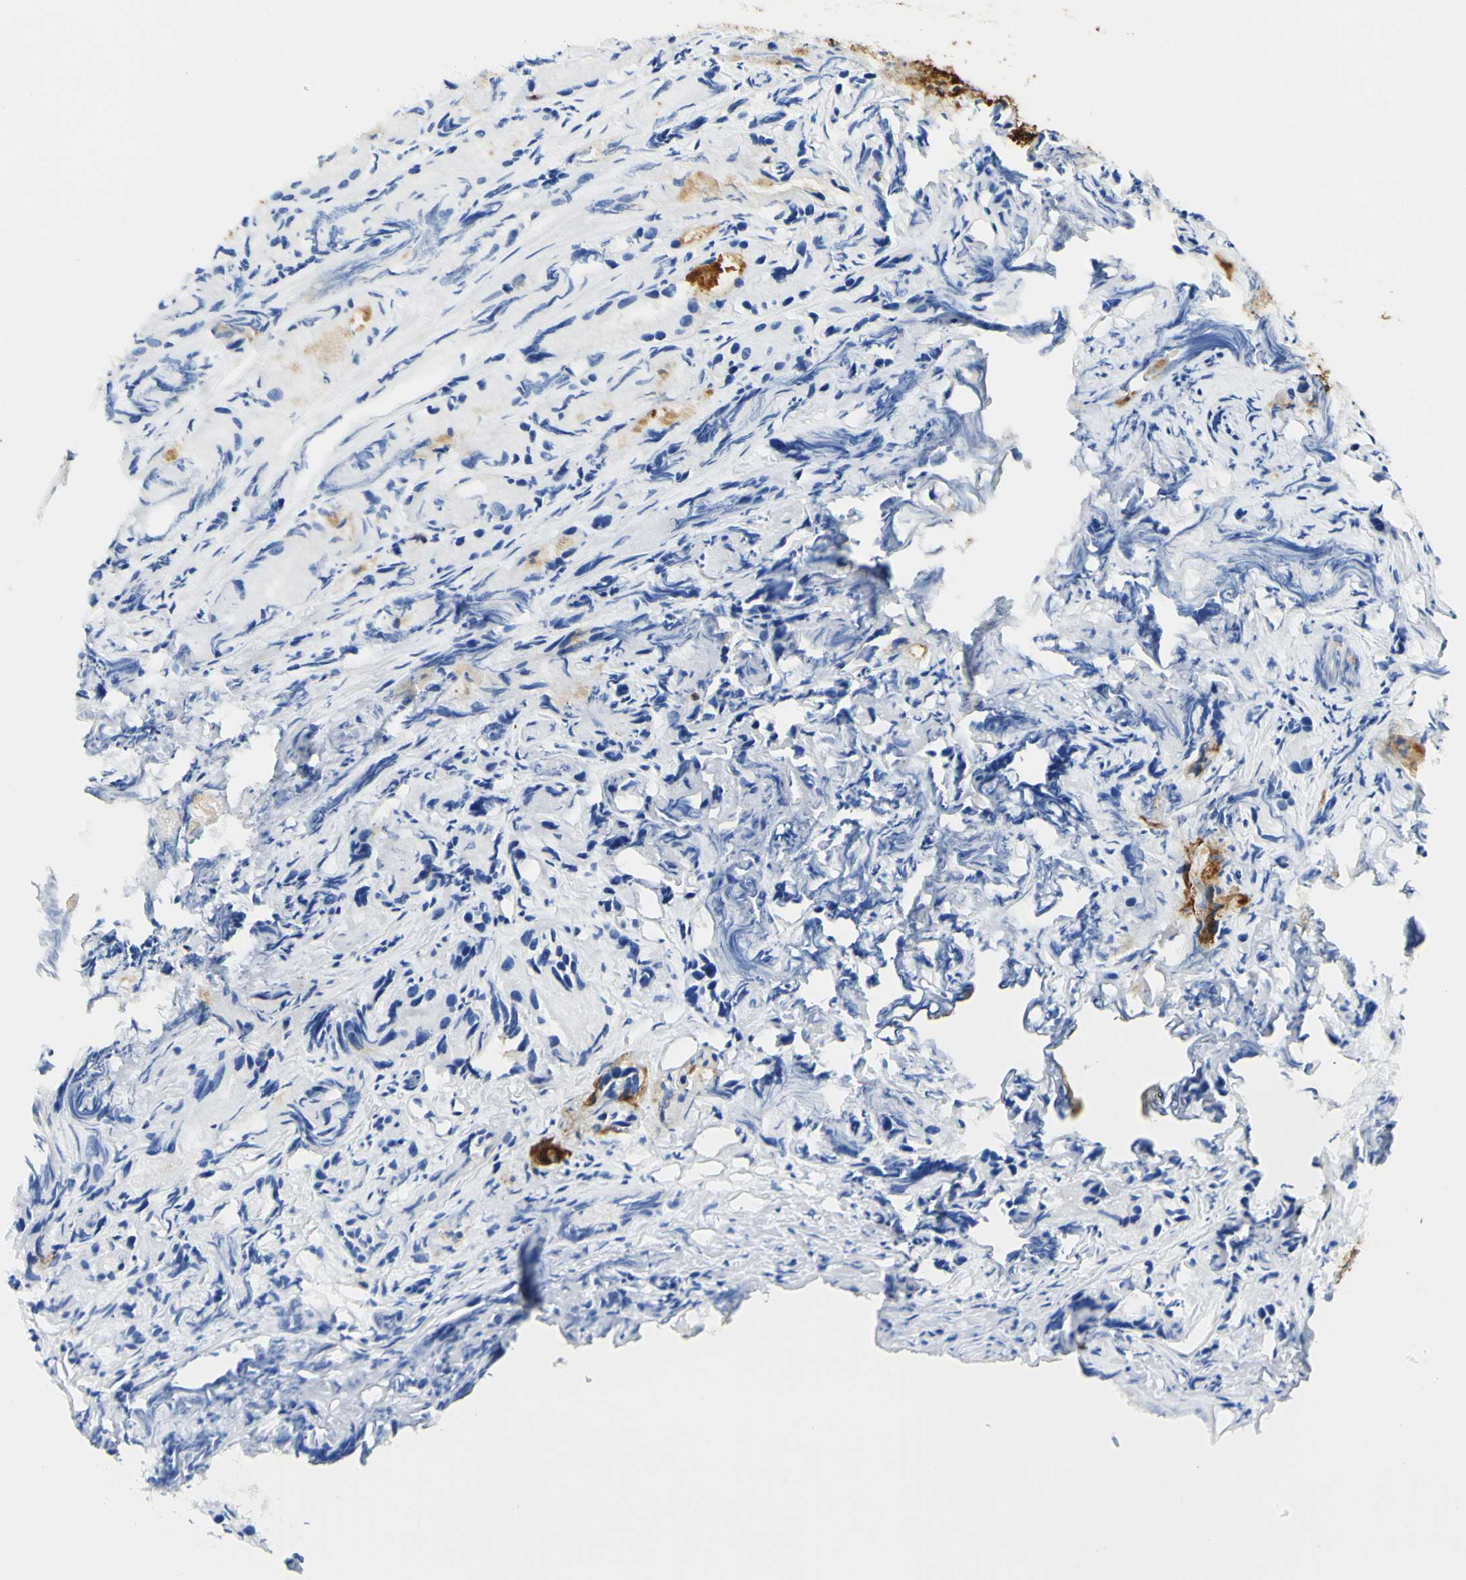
{"staining": {"intensity": "negative", "quantity": "none", "location": "none"}, "tissue": "prostate cancer", "cell_type": "Tumor cells", "image_type": "cancer", "snomed": [{"axis": "morphology", "description": "Adenocarcinoma, Low grade"}, {"axis": "topography", "description": "Prostate"}], "caption": "Human prostate low-grade adenocarcinoma stained for a protein using immunohistochemistry (IHC) demonstrates no expression in tumor cells.", "gene": "PIGR", "patient": {"sex": "male", "age": 72}}